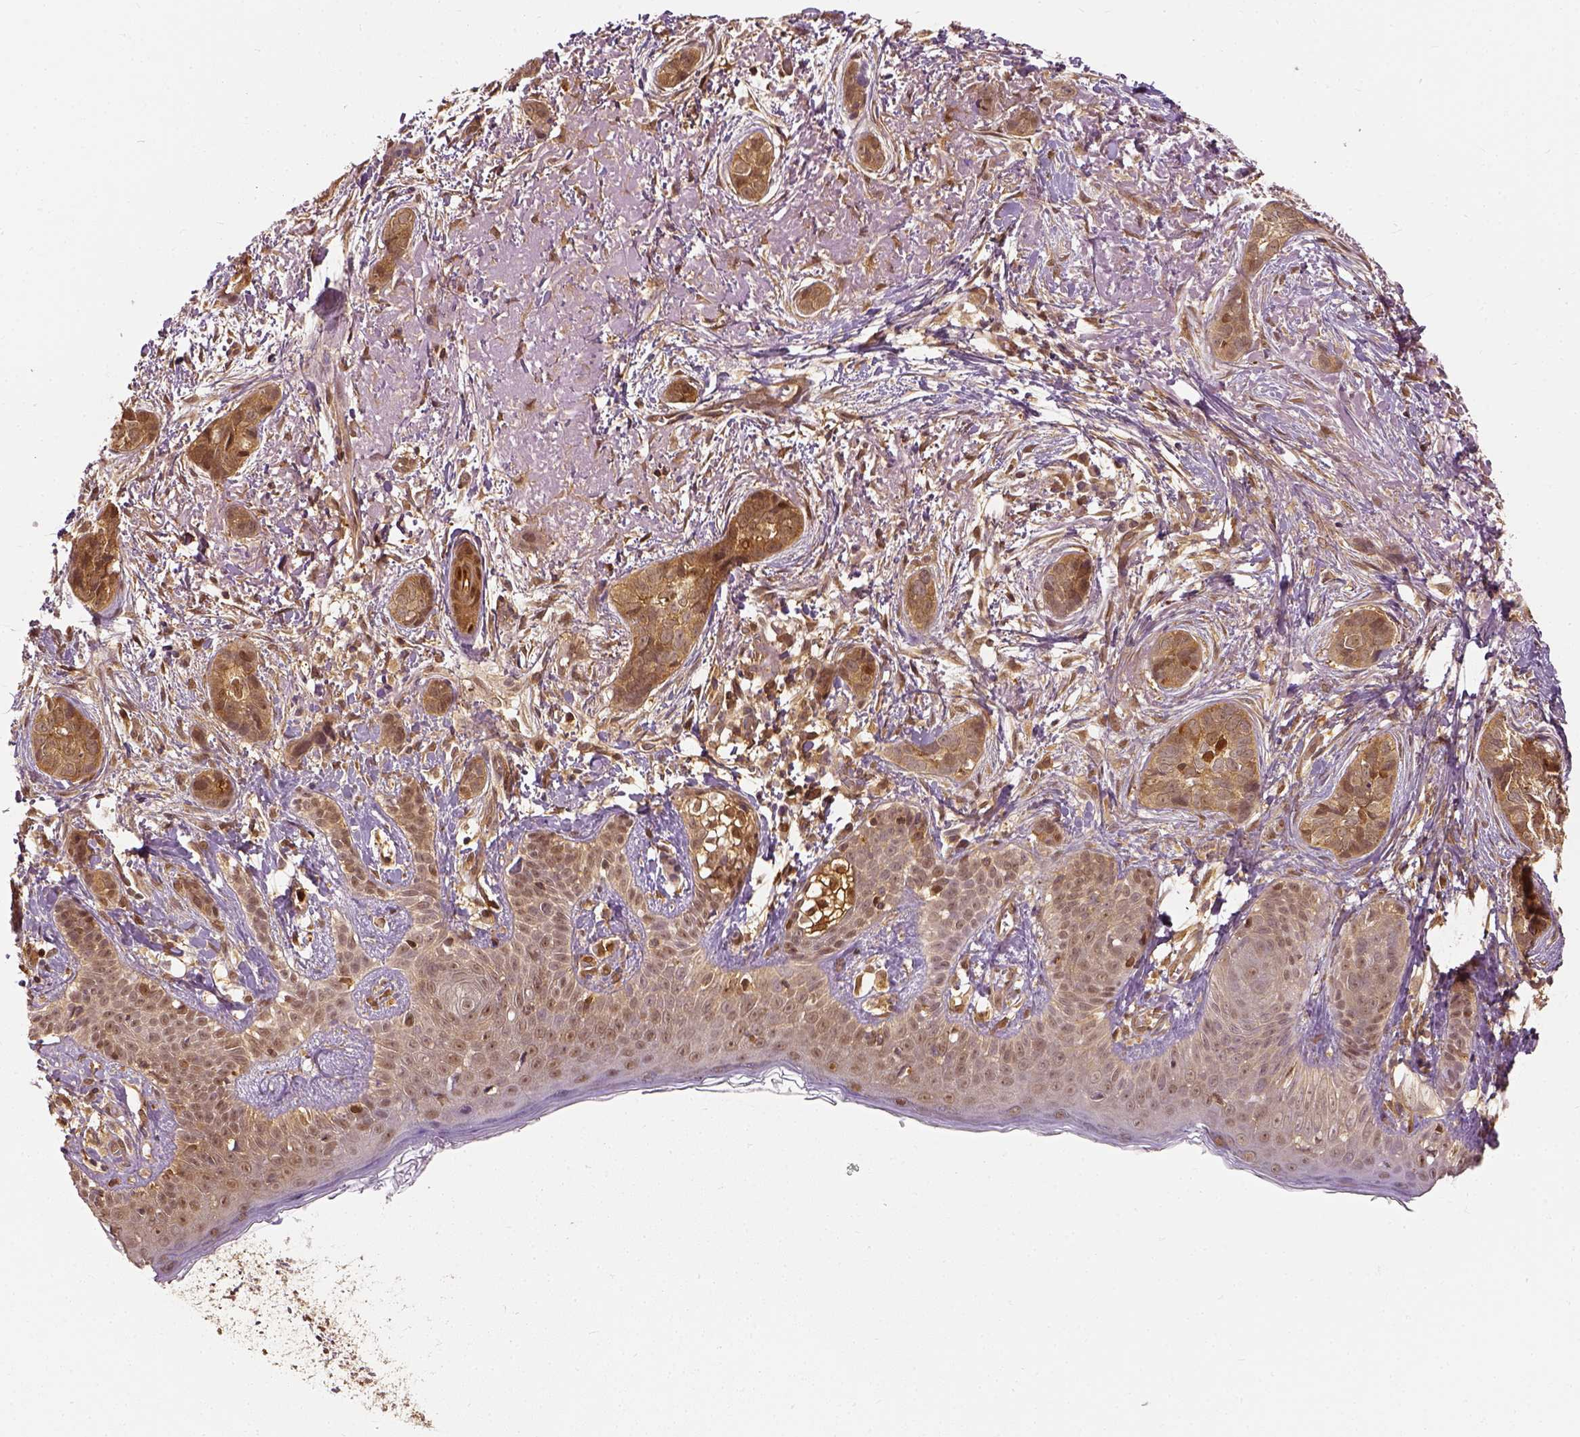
{"staining": {"intensity": "moderate", "quantity": ">75%", "location": "cytoplasmic/membranous"}, "tissue": "skin cancer", "cell_type": "Tumor cells", "image_type": "cancer", "snomed": [{"axis": "morphology", "description": "Basal cell carcinoma"}, {"axis": "topography", "description": "Skin"}], "caption": "Protein staining demonstrates moderate cytoplasmic/membranous expression in approximately >75% of tumor cells in basal cell carcinoma (skin).", "gene": "GPI", "patient": {"sex": "male", "age": 87}}